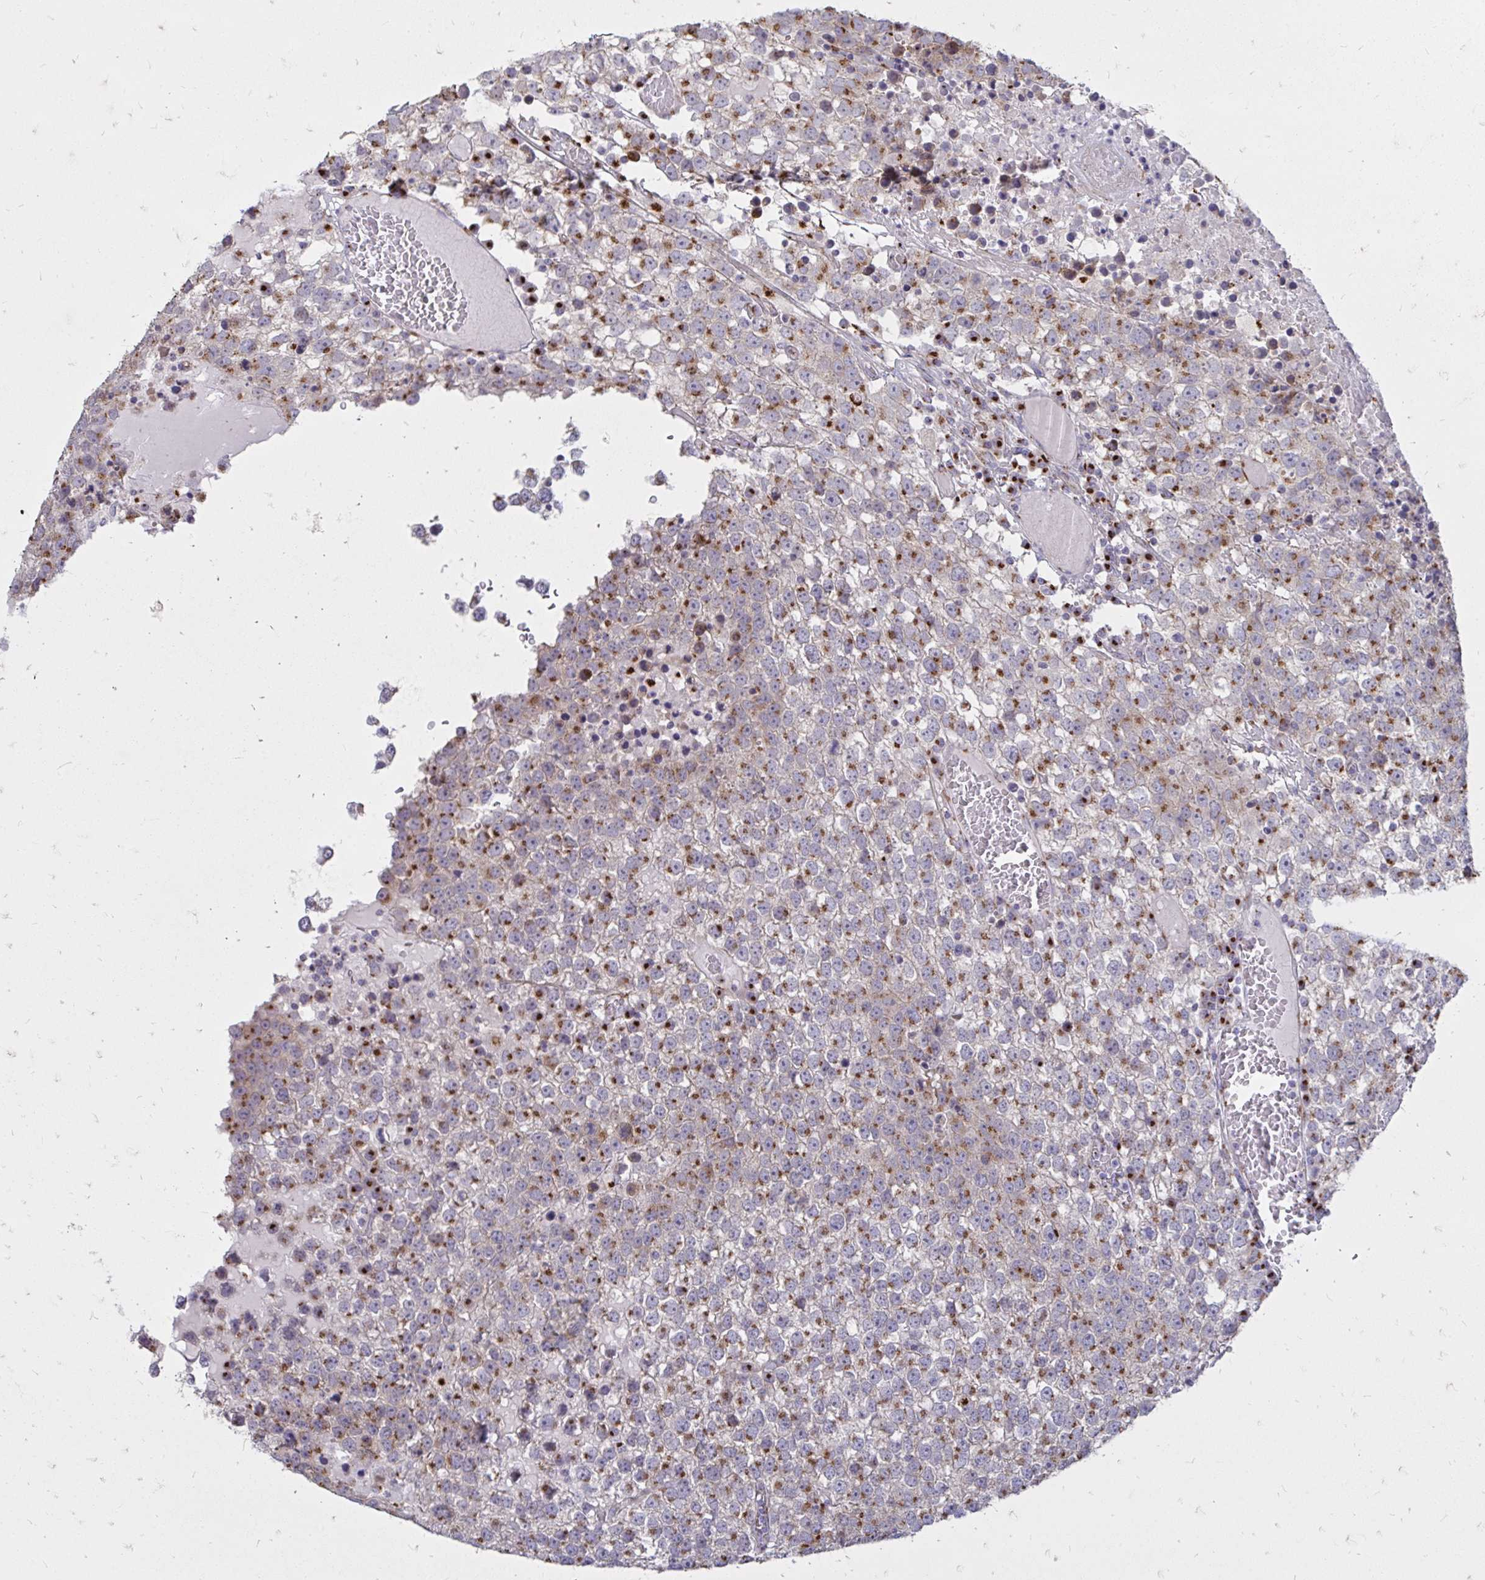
{"staining": {"intensity": "moderate", "quantity": ">75%", "location": "cytoplasmic/membranous"}, "tissue": "testis cancer", "cell_type": "Tumor cells", "image_type": "cancer", "snomed": [{"axis": "morphology", "description": "Seminoma, NOS"}, {"axis": "topography", "description": "Testis"}], "caption": "Seminoma (testis) stained with a brown dye shows moderate cytoplasmic/membranous positive expression in approximately >75% of tumor cells.", "gene": "RAB6B", "patient": {"sex": "male", "age": 65}}